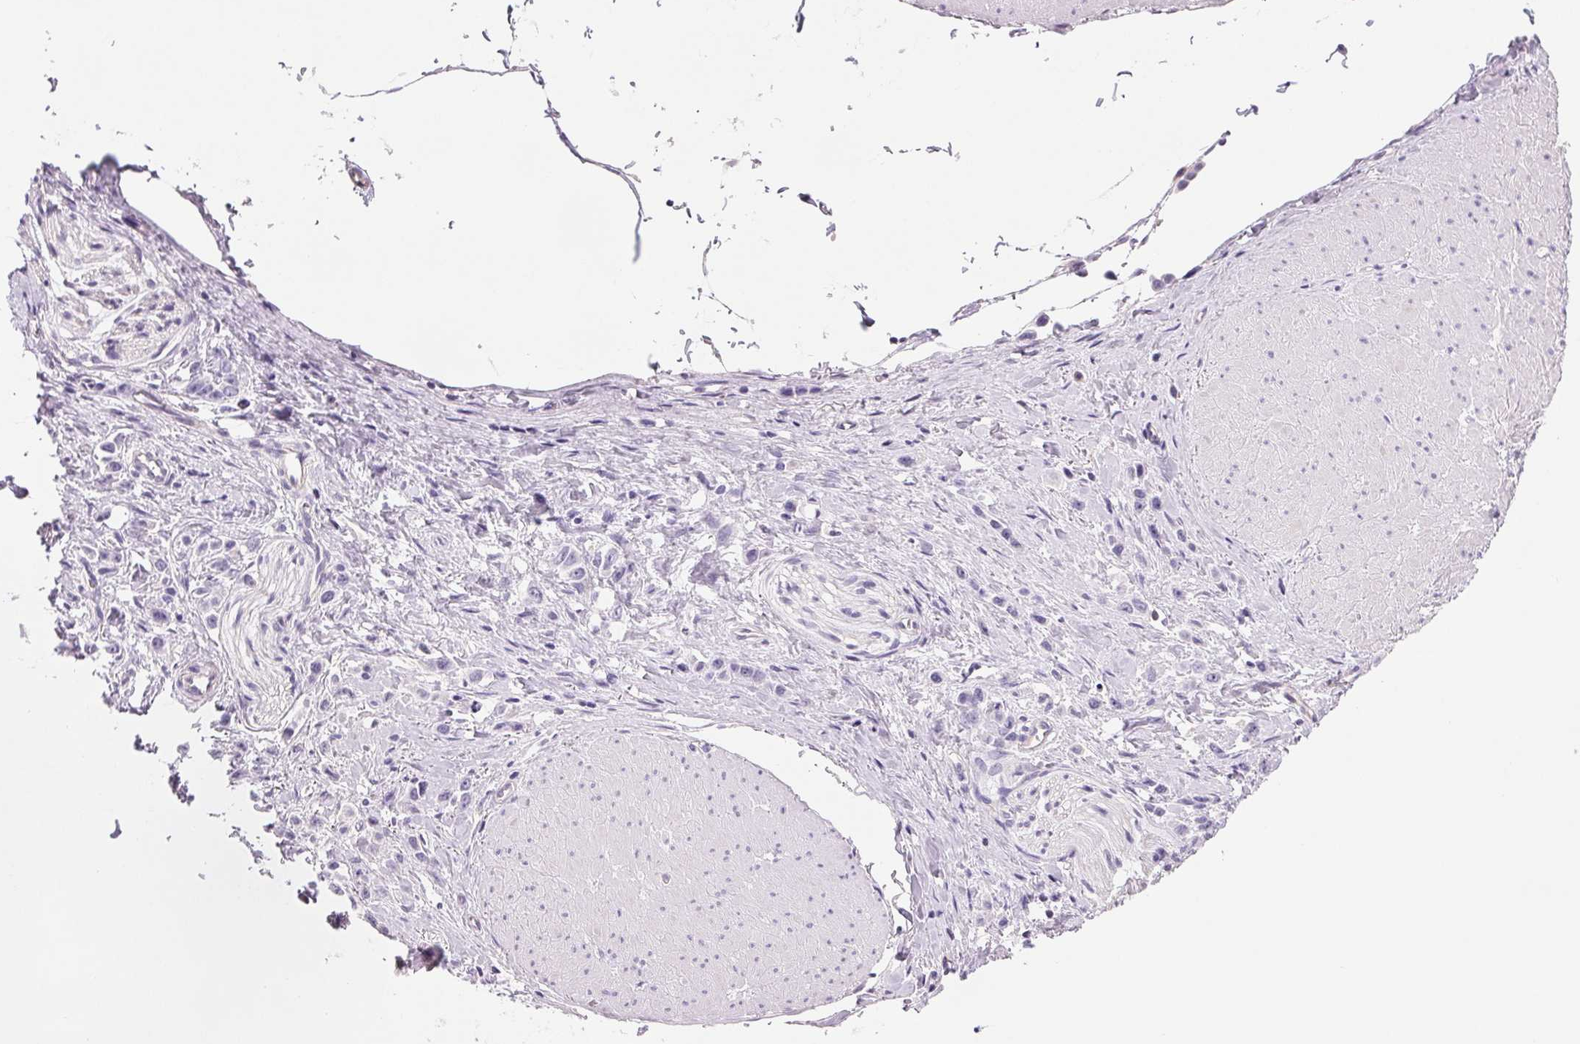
{"staining": {"intensity": "negative", "quantity": "none", "location": "none"}, "tissue": "stomach cancer", "cell_type": "Tumor cells", "image_type": "cancer", "snomed": [{"axis": "morphology", "description": "Adenocarcinoma, NOS"}, {"axis": "topography", "description": "Stomach"}], "caption": "IHC of human adenocarcinoma (stomach) demonstrates no positivity in tumor cells.", "gene": "PRSS3", "patient": {"sex": "male", "age": 47}}